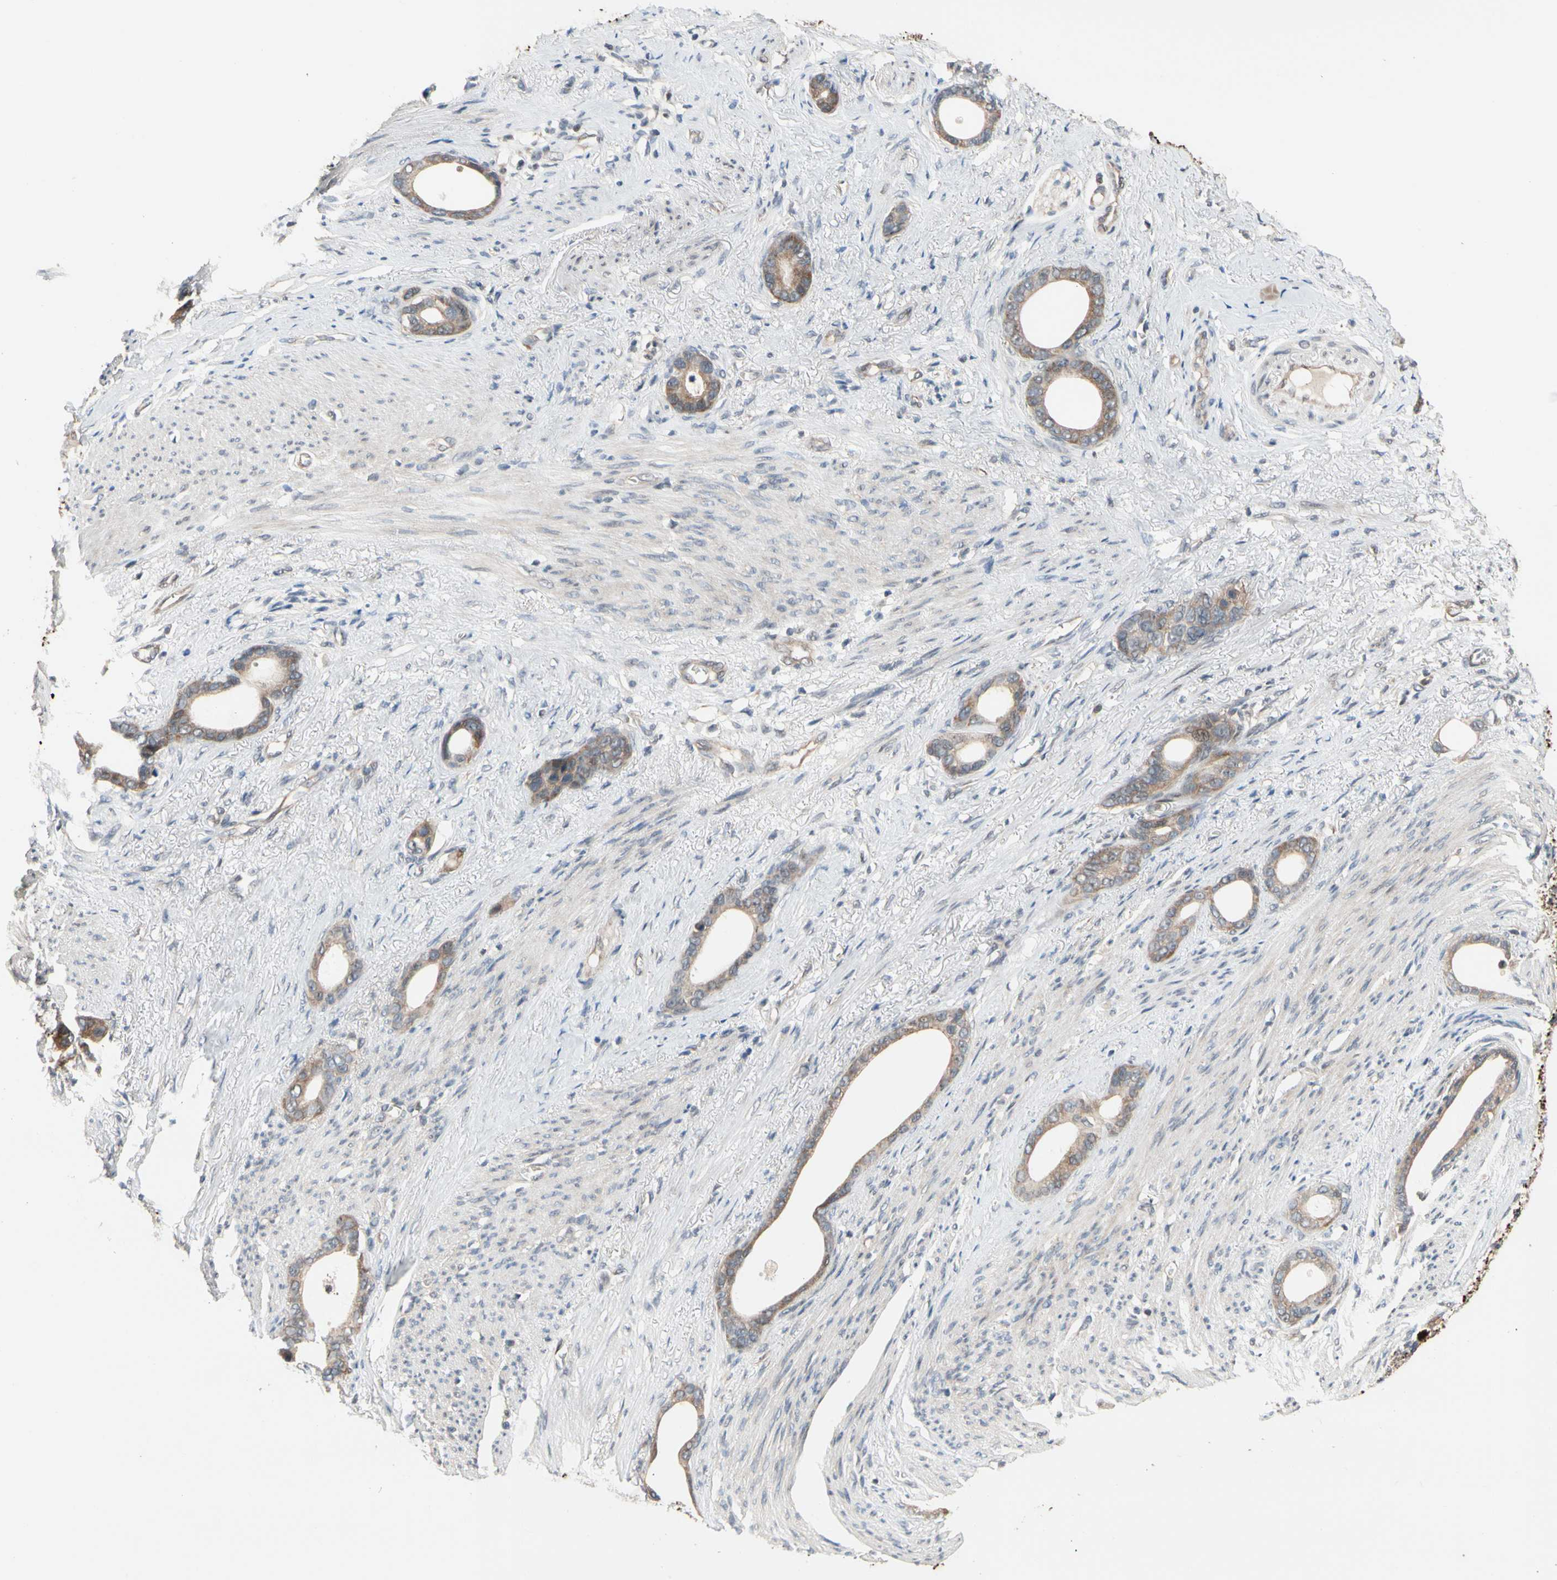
{"staining": {"intensity": "moderate", "quantity": ">75%", "location": "cytoplasmic/membranous"}, "tissue": "stomach cancer", "cell_type": "Tumor cells", "image_type": "cancer", "snomed": [{"axis": "morphology", "description": "Adenocarcinoma, NOS"}, {"axis": "topography", "description": "Stomach"}], "caption": "Stomach cancer stained for a protein (brown) shows moderate cytoplasmic/membranous positive expression in approximately >75% of tumor cells.", "gene": "NGEF", "patient": {"sex": "female", "age": 75}}